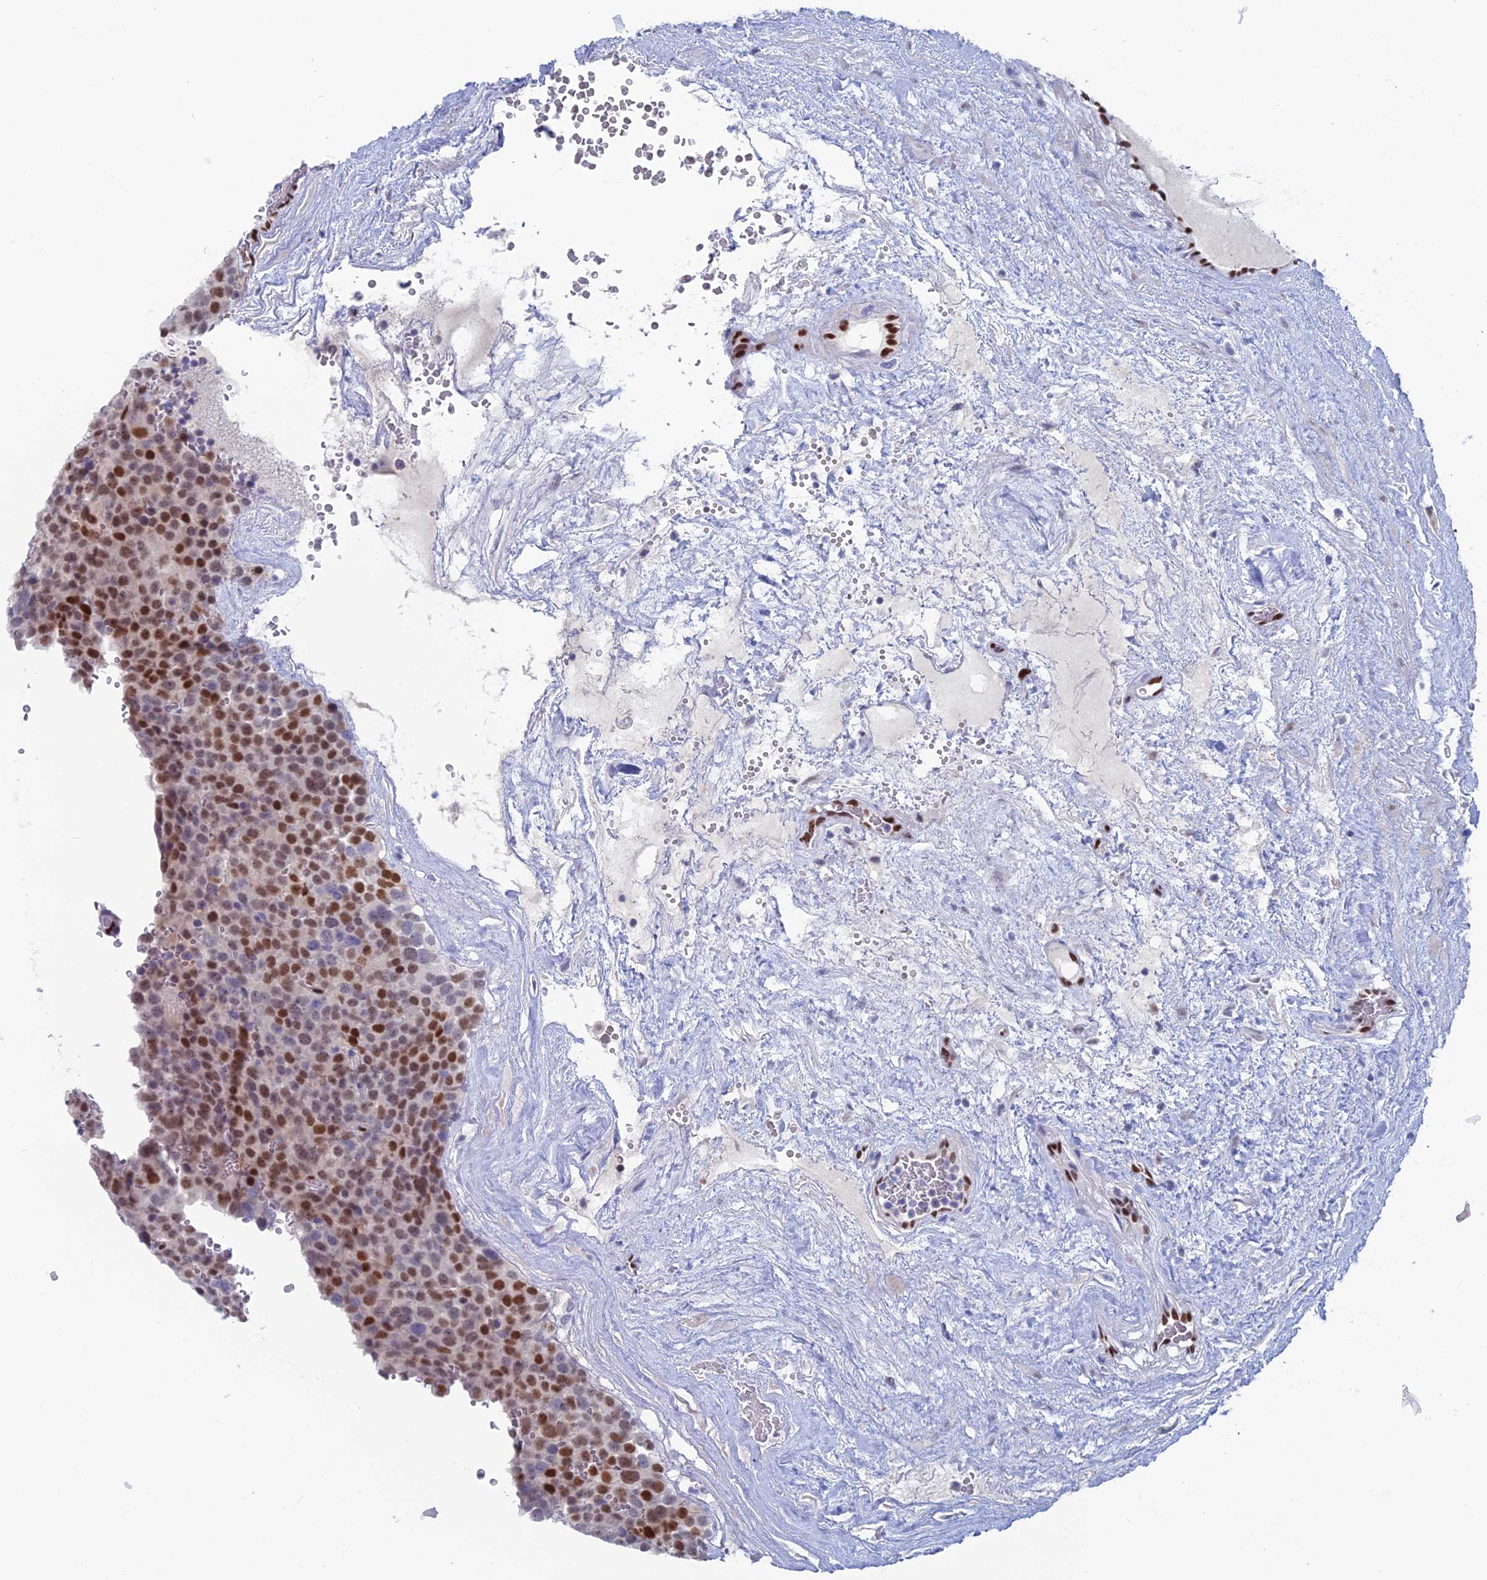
{"staining": {"intensity": "strong", "quantity": "25%-75%", "location": "nuclear"}, "tissue": "testis cancer", "cell_type": "Tumor cells", "image_type": "cancer", "snomed": [{"axis": "morphology", "description": "Seminoma, NOS"}, {"axis": "topography", "description": "Testis"}], "caption": "Brown immunohistochemical staining in human testis seminoma shows strong nuclear expression in approximately 25%-75% of tumor cells.", "gene": "NOL4L", "patient": {"sex": "male", "age": 71}}